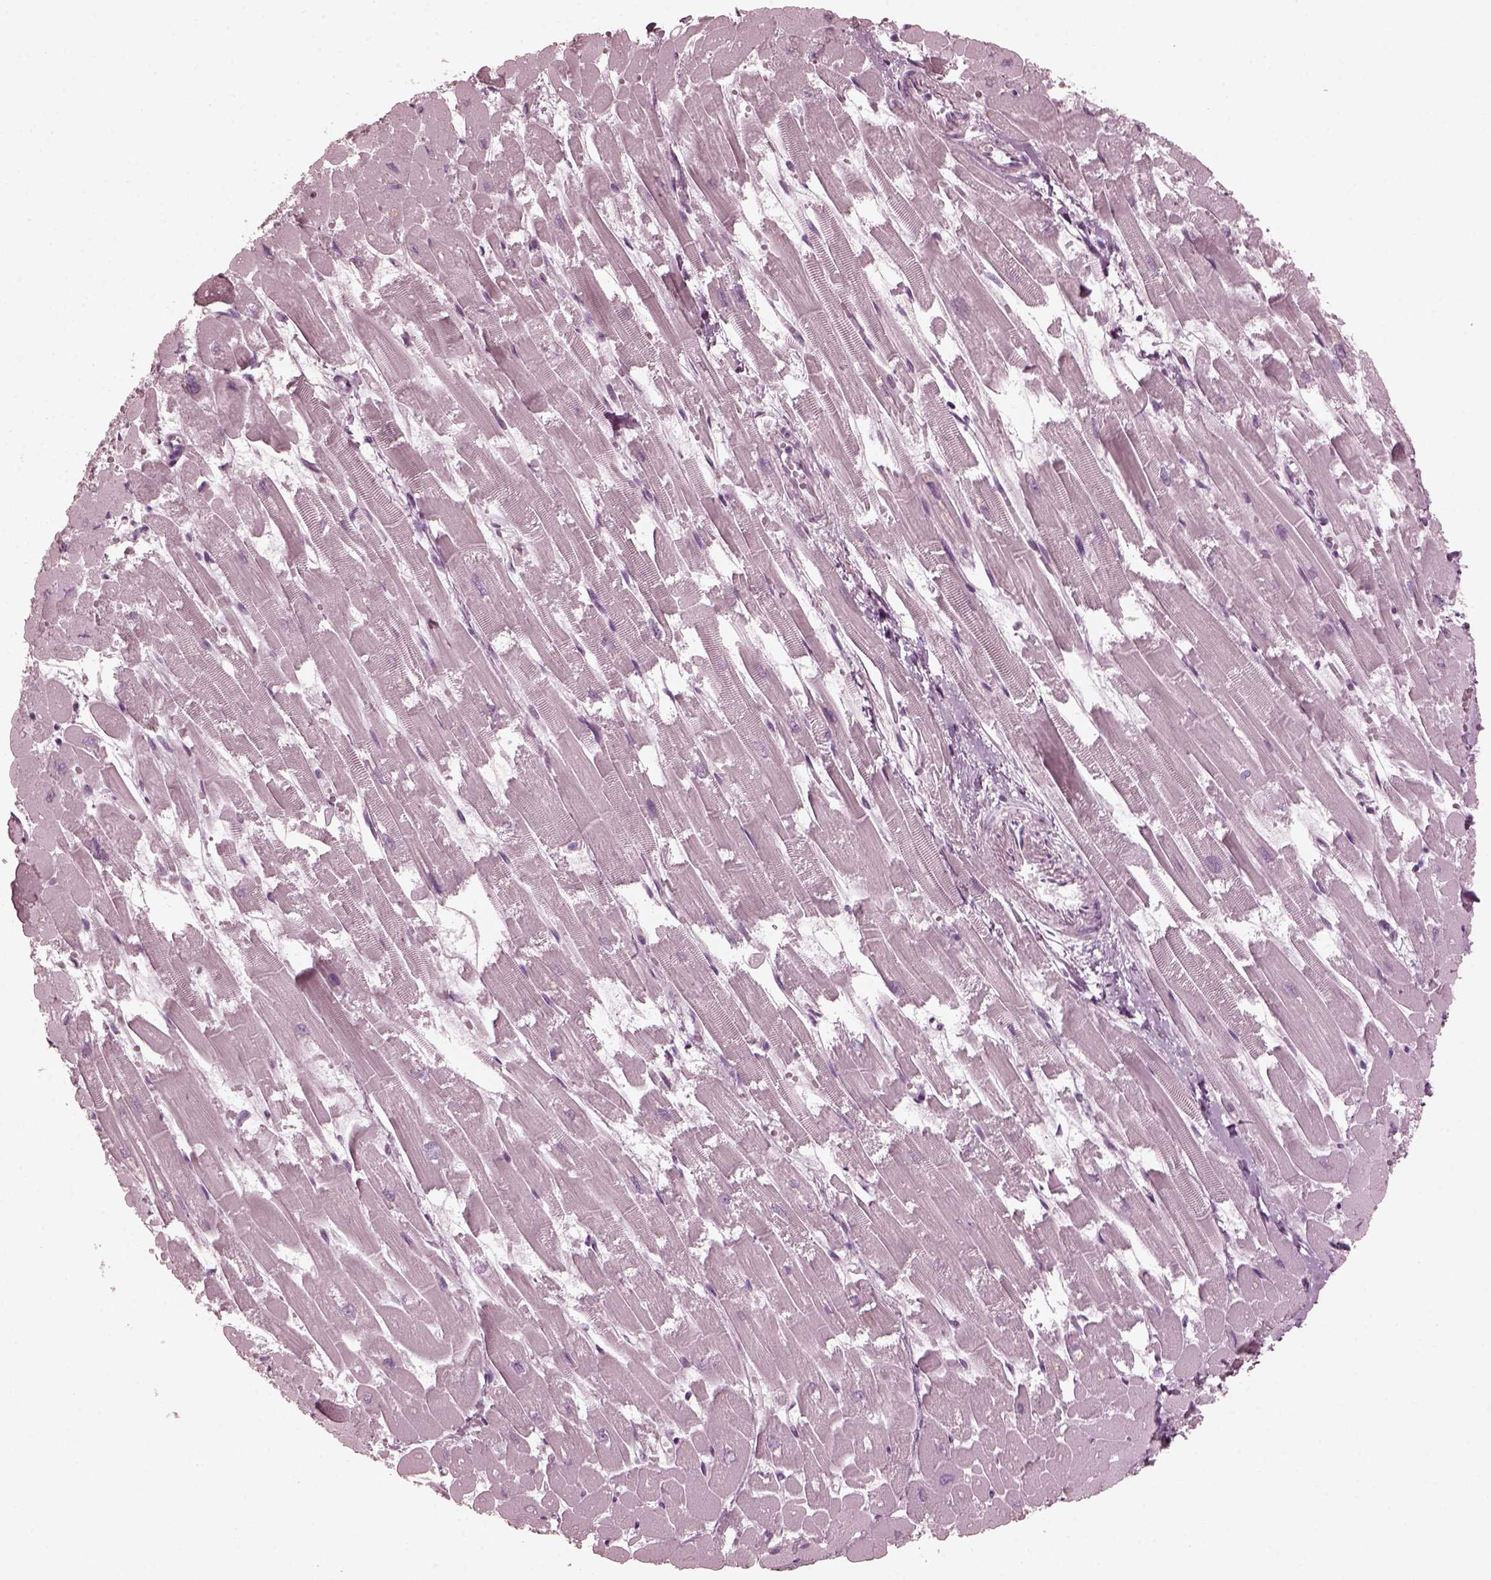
{"staining": {"intensity": "negative", "quantity": "none", "location": "none"}, "tissue": "heart muscle", "cell_type": "Cardiomyocytes", "image_type": "normal", "snomed": [{"axis": "morphology", "description": "Normal tissue, NOS"}, {"axis": "topography", "description": "Heart"}], "caption": "Heart muscle stained for a protein using immunohistochemistry displays no expression cardiomyocytes.", "gene": "GRM6", "patient": {"sex": "female", "age": 52}}